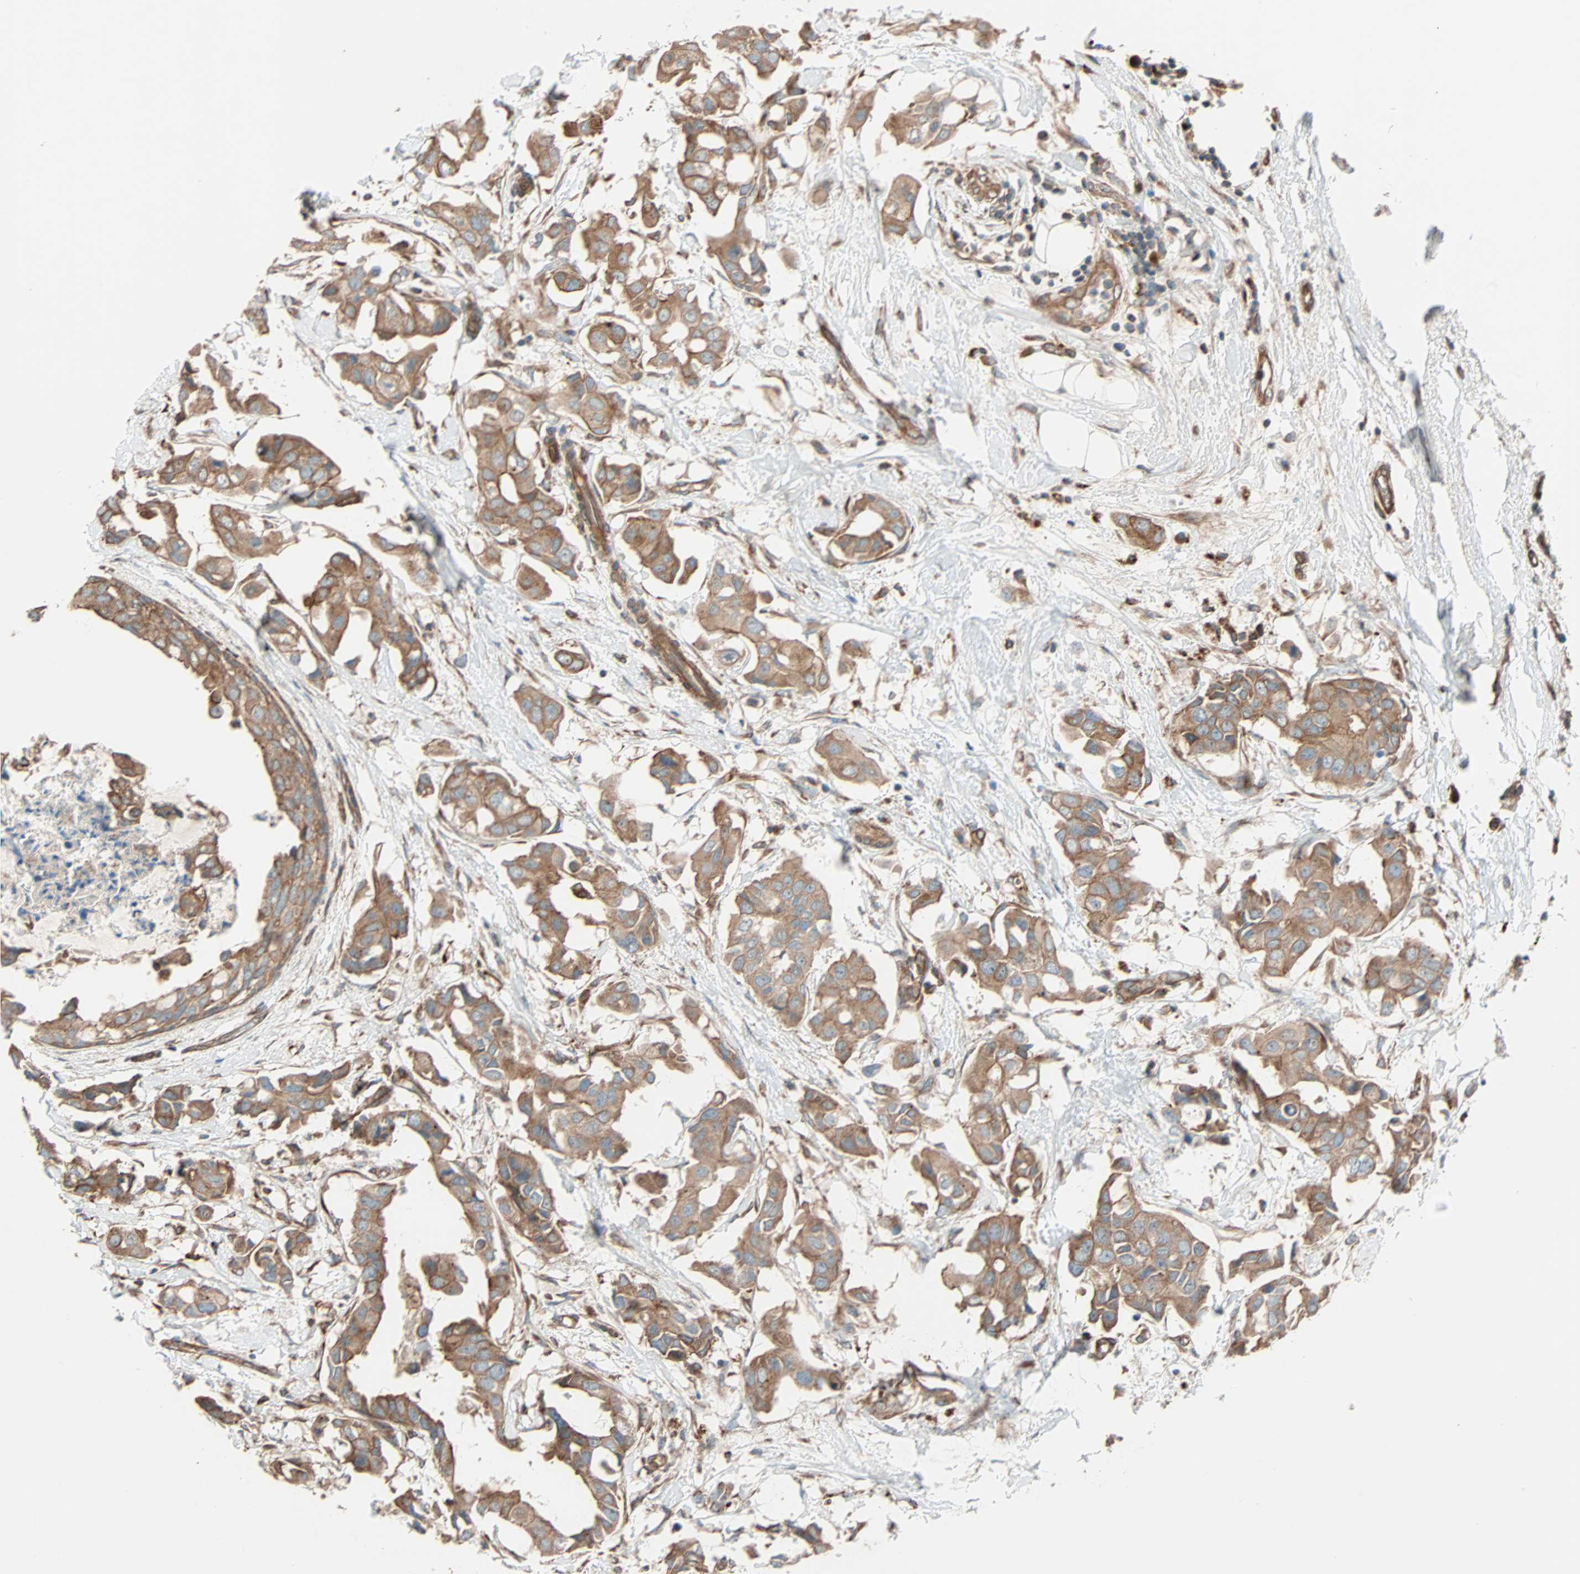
{"staining": {"intensity": "moderate", "quantity": ">75%", "location": "cytoplasmic/membranous"}, "tissue": "breast cancer", "cell_type": "Tumor cells", "image_type": "cancer", "snomed": [{"axis": "morphology", "description": "Duct carcinoma"}, {"axis": "topography", "description": "Breast"}], "caption": "Immunohistochemistry (IHC) of human breast cancer shows medium levels of moderate cytoplasmic/membranous positivity in about >75% of tumor cells. (IHC, brightfield microscopy, high magnification).", "gene": "PHYH", "patient": {"sex": "female", "age": 40}}